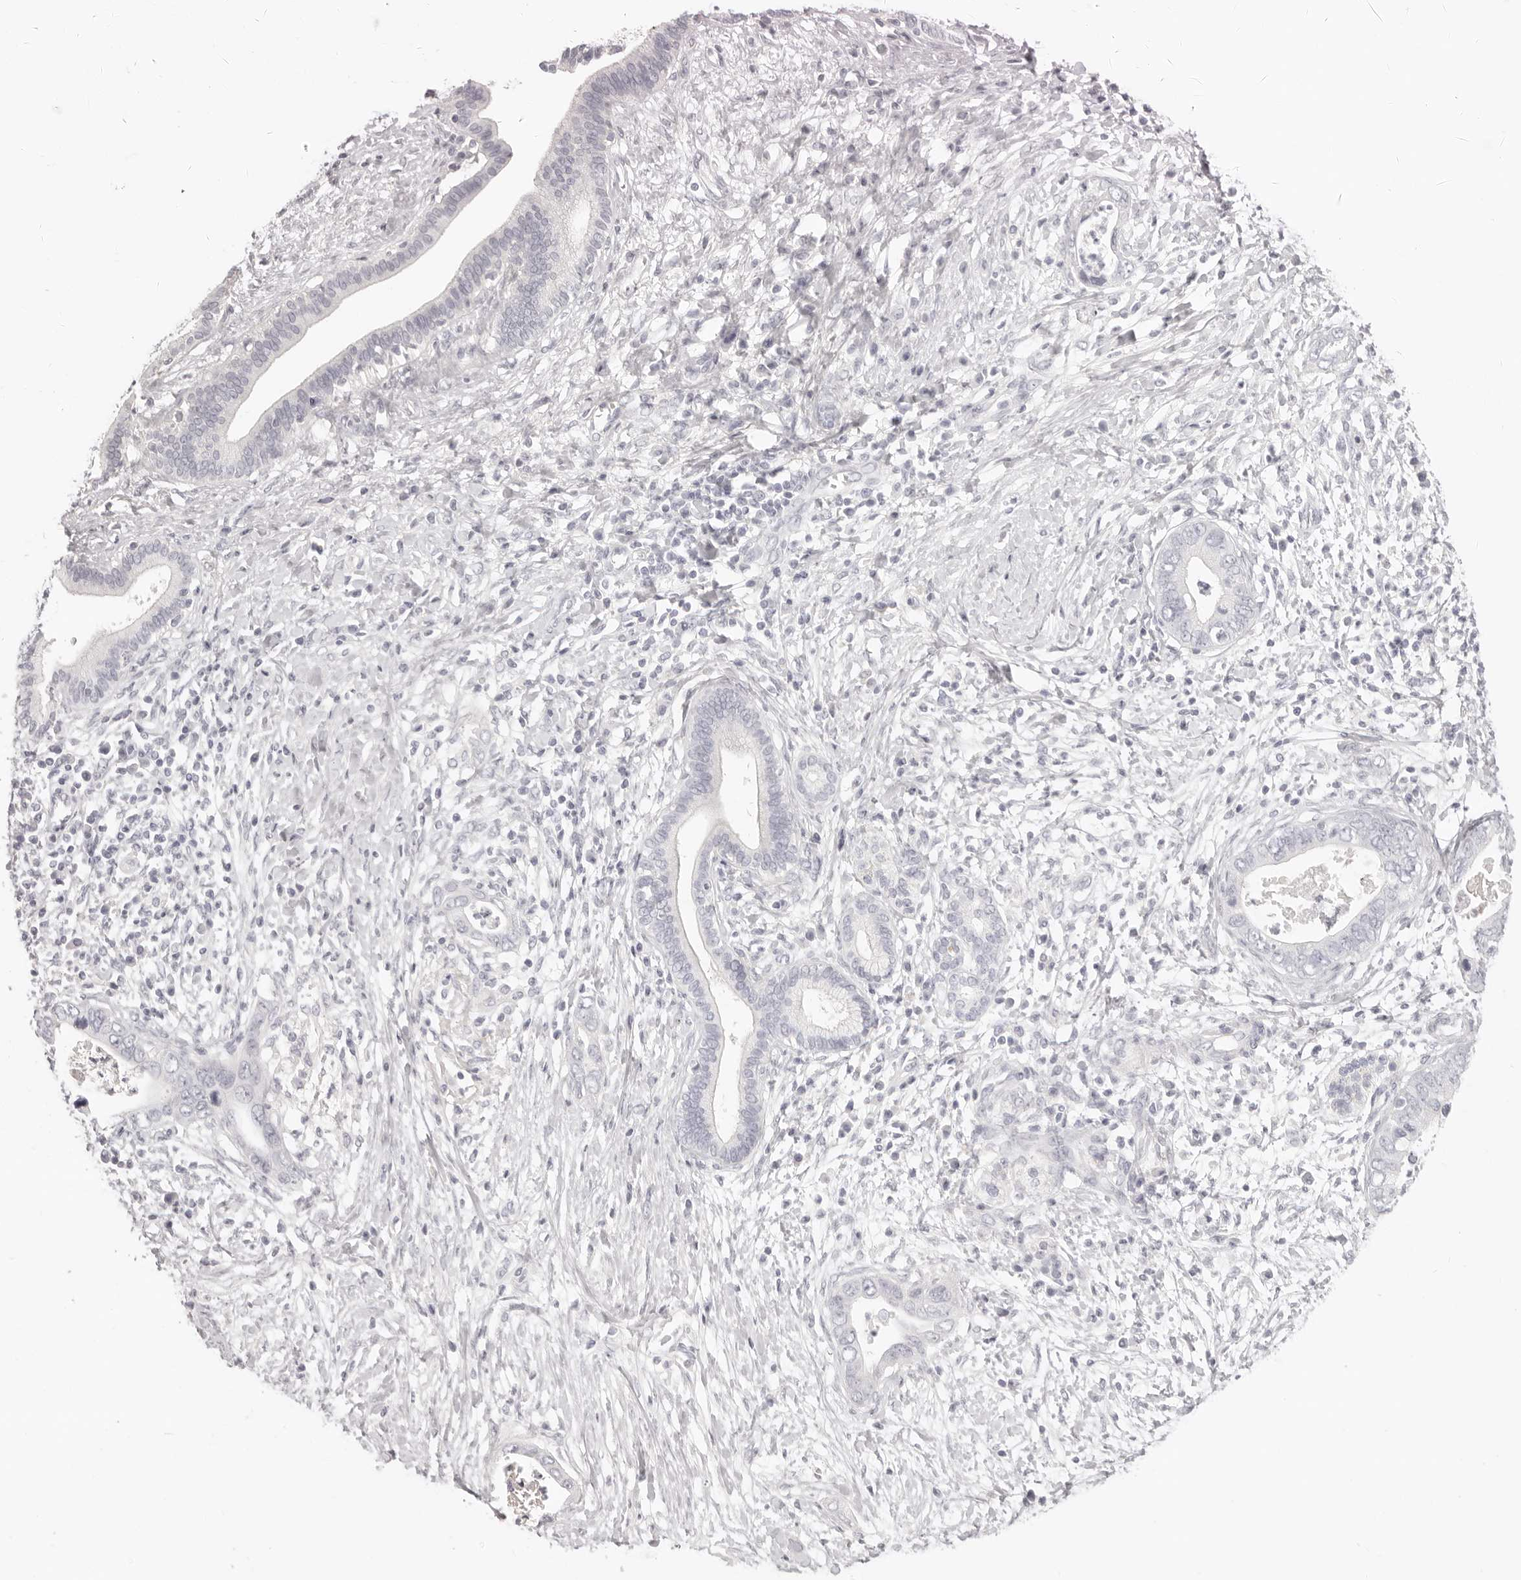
{"staining": {"intensity": "negative", "quantity": "none", "location": "none"}, "tissue": "pancreatic cancer", "cell_type": "Tumor cells", "image_type": "cancer", "snomed": [{"axis": "morphology", "description": "Adenocarcinoma, NOS"}, {"axis": "topography", "description": "Pancreas"}], "caption": "The micrograph exhibits no significant positivity in tumor cells of adenocarcinoma (pancreatic).", "gene": "FABP1", "patient": {"sex": "male", "age": 75}}